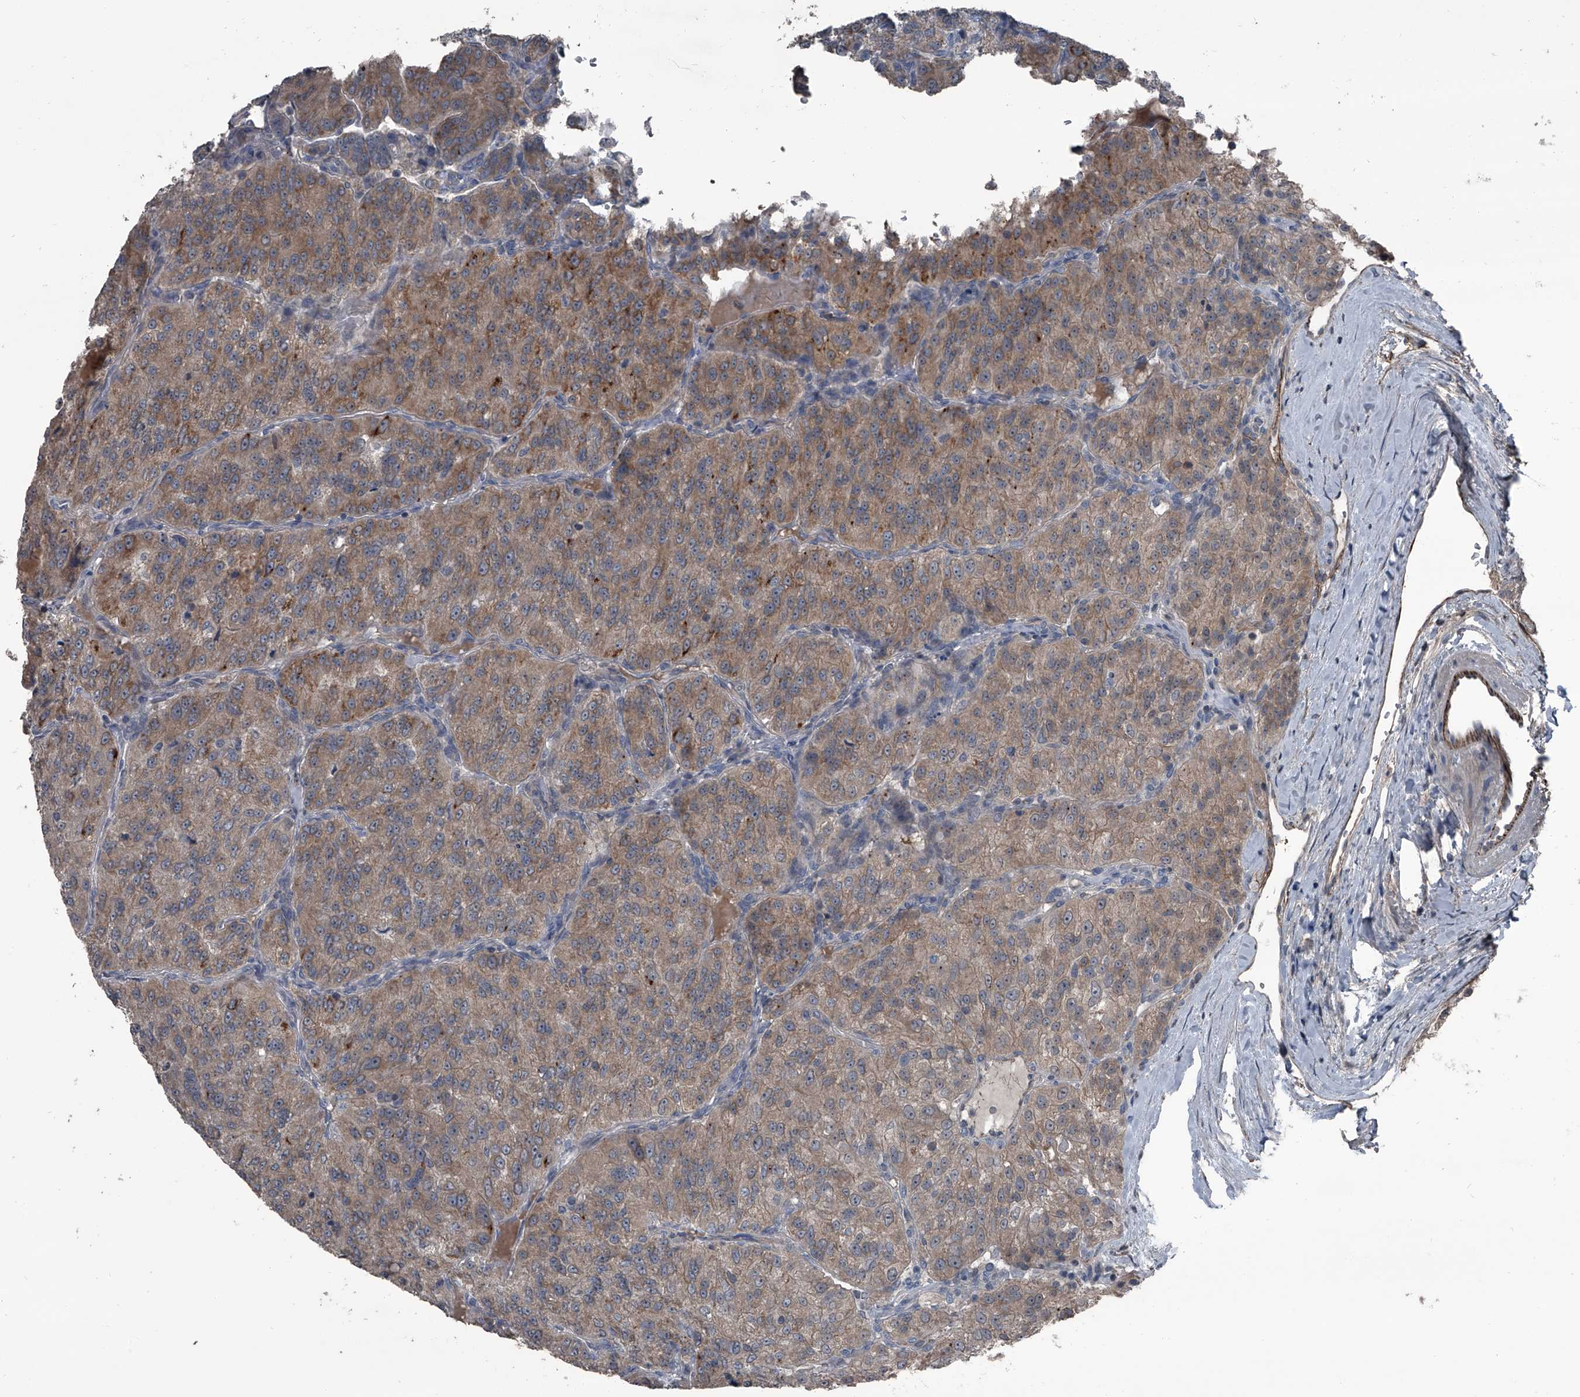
{"staining": {"intensity": "moderate", "quantity": "25%-75%", "location": "cytoplasmic/membranous"}, "tissue": "renal cancer", "cell_type": "Tumor cells", "image_type": "cancer", "snomed": [{"axis": "morphology", "description": "Adenocarcinoma, NOS"}, {"axis": "topography", "description": "Kidney"}], "caption": "Immunohistochemical staining of human renal cancer (adenocarcinoma) shows medium levels of moderate cytoplasmic/membranous protein expression in approximately 25%-75% of tumor cells.", "gene": "OARD1", "patient": {"sex": "female", "age": 63}}